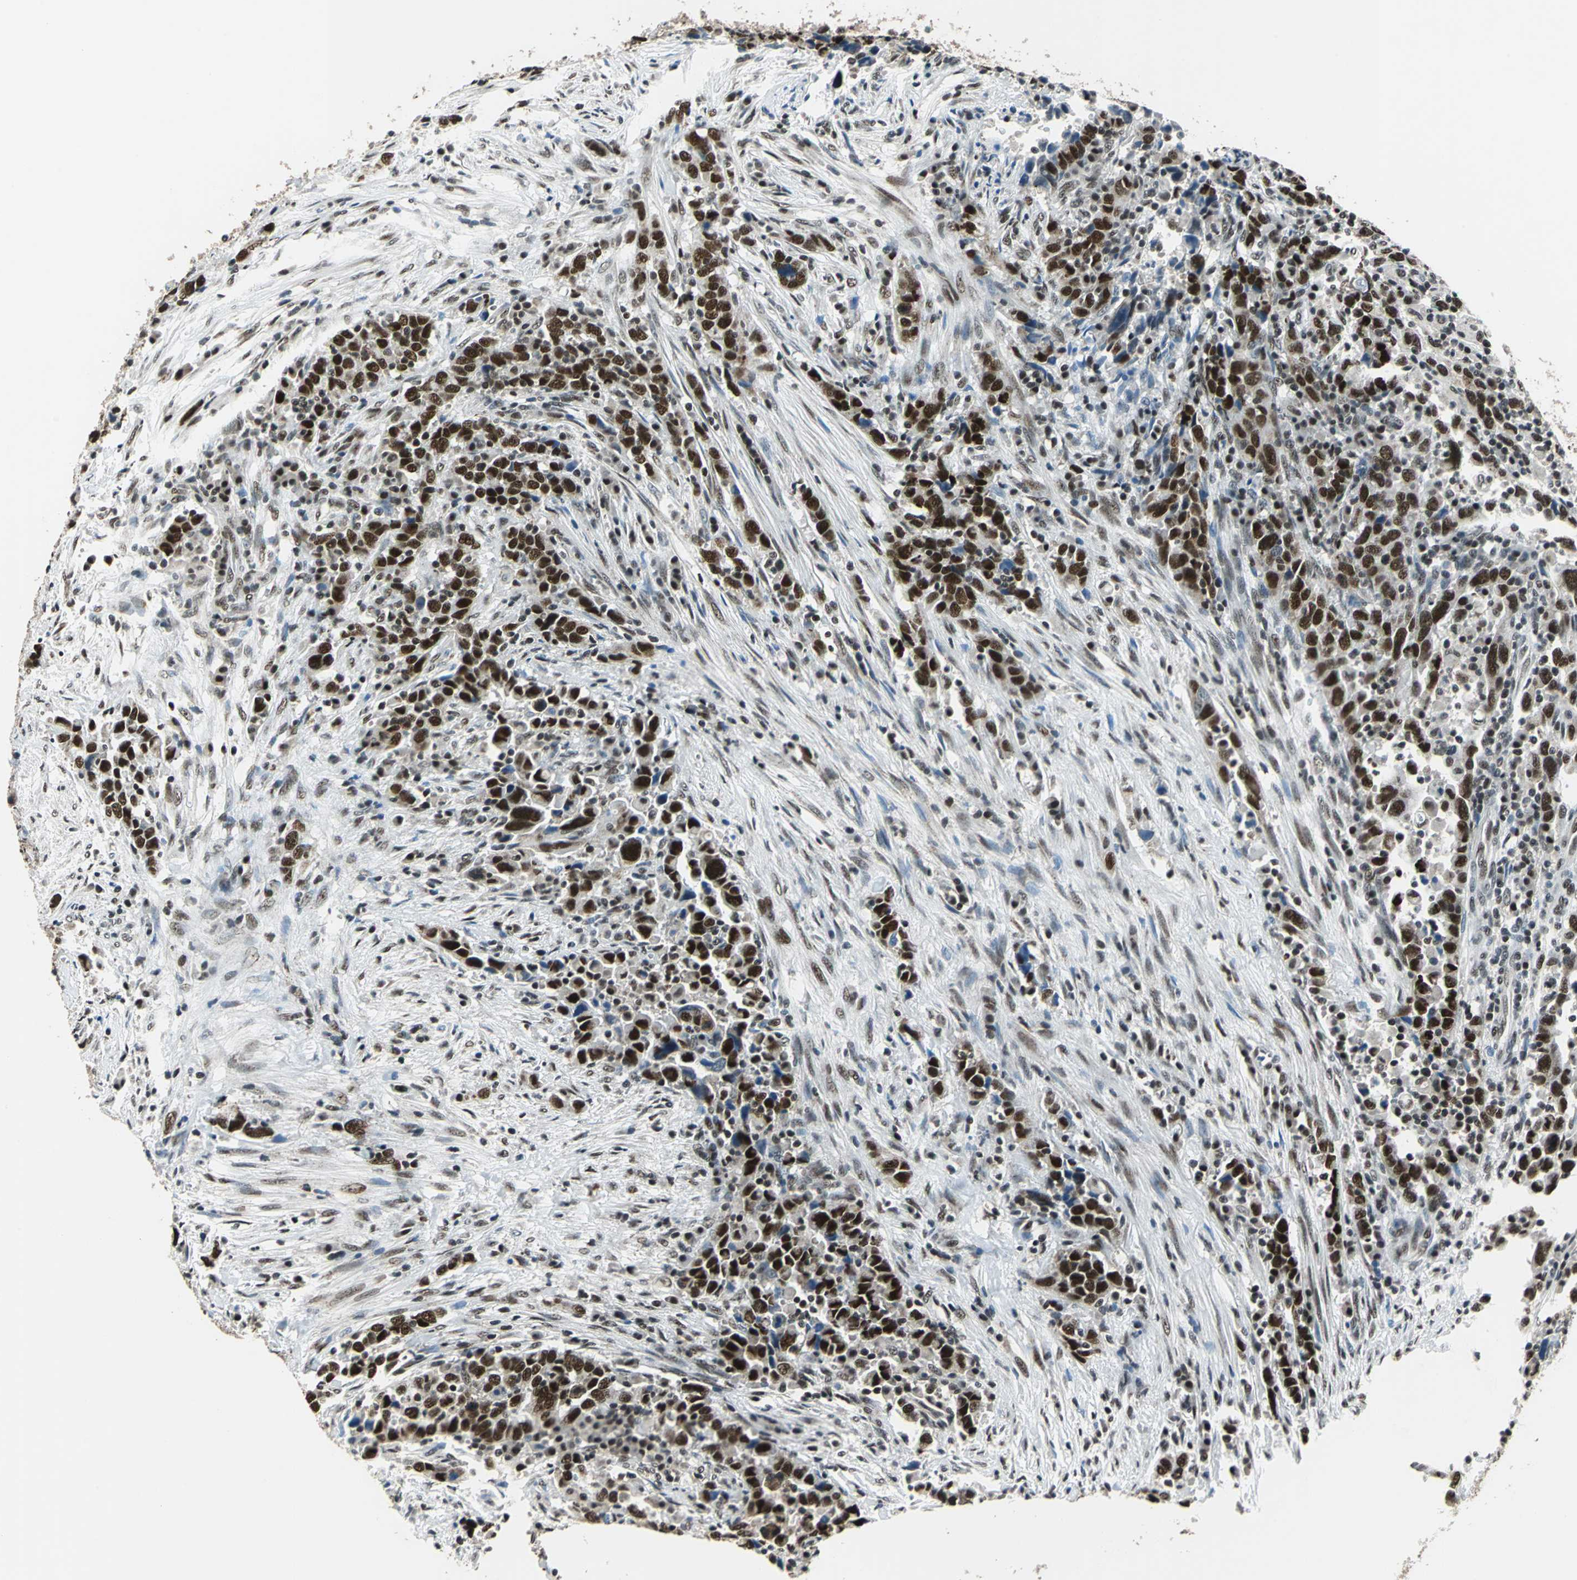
{"staining": {"intensity": "strong", "quantity": ">75%", "location": "nuclear"}, "tissue": "urothelial cancer", "cell_type": "Tumor cells", "image_type": "cancer", "snomed": [{"axis": "morphology", "description": "Urothelial carcinoma, High grade"}, {"axis": "topography", "description": "Urinary bladder"}], "caption": "Urothelial cancer stained for a protein shows strong nuclear positivity in tumor cells.", "gene": "BCLAF1", "patient": {"sex": "male", "age": 61}}